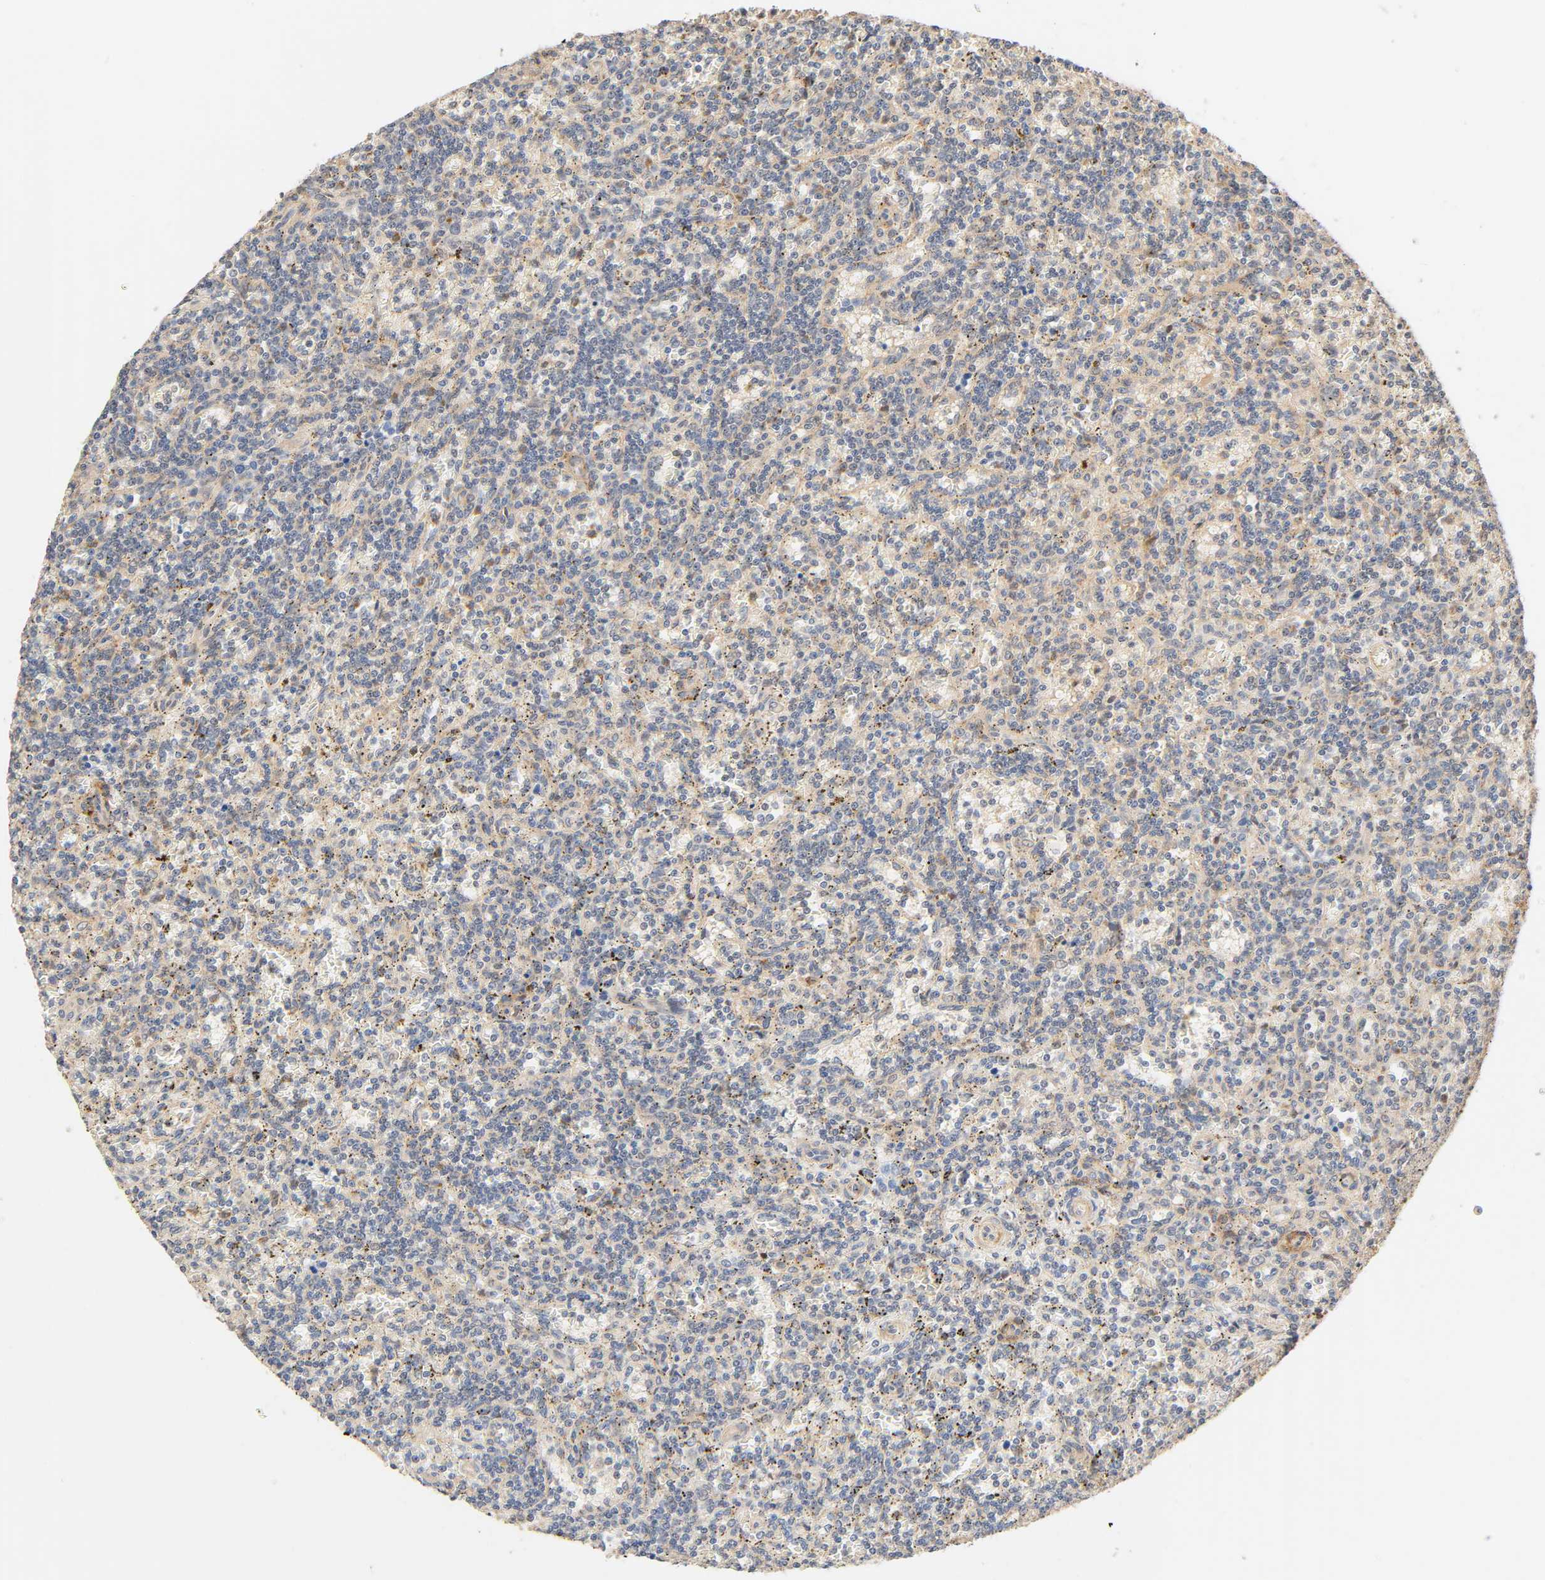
{"staining": {"intensity": "weak", "quantity": "25%-75%", "location": "cytoplasmic/membranous"}, "tissue": "lymphoma", "cell_type": "Tumor cells", "image_type": "cancer", "snomed": [{"axis": "morphology", "description": "Malignant lymphoma, non-Hodgkin's type, Low grade"}, {"axis": "topography", "description": "Spleen"}], "caption": "Immunohistochemistry (IHC) micrograph of neoplastic tissue: lymphoma stained using immunohistochemistry demonstrates low levels of weak protein expression localized specifically in the cytoplasmic/membranous of tumor cells, appearing as a cytoplasmic/membranous brown color.", "gene": "CACNA1G", "patient": {"sex": "male", "age": 73}}